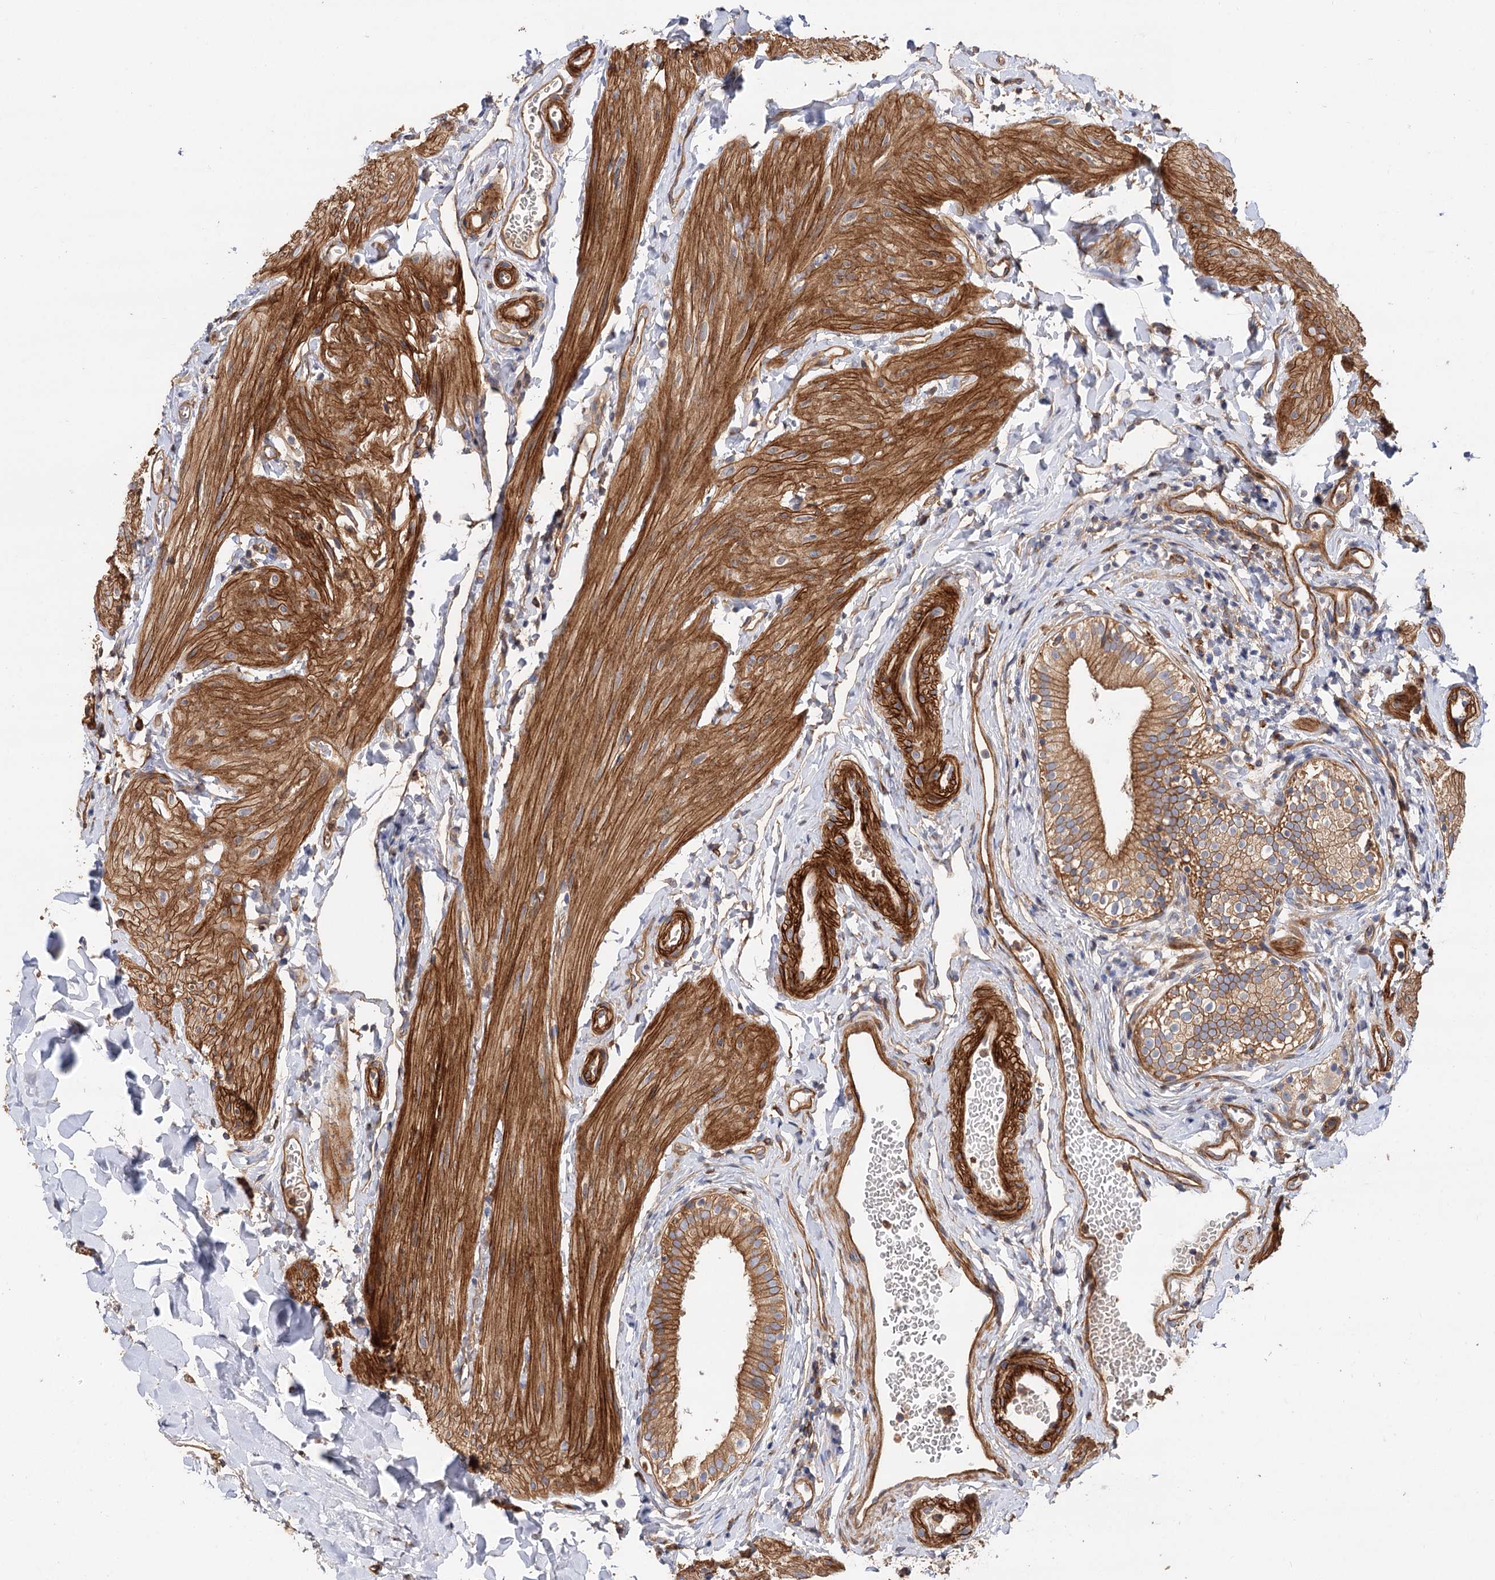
{"staining": {"intensity": "moderate", "quantity": ">75%", "location": "cytoplasmic/membranous"}, "tissue": "gallbladder", "cell_type": "Glandular cells", "image_type": "normal", "snomed": [{"axis": "morphology", "description": "Normal tissue, NOS"}, {"axis": "topography", "description": "Gallbladder"}], "caption": "IHC (DAB) staining of unremarkable gallbladder reveals moderate cytoplasmic/membranous protein expression in approximately >75% of glandular cells.", "gene": "CSAD", "patient": {"sex": "female", "age": 47}}